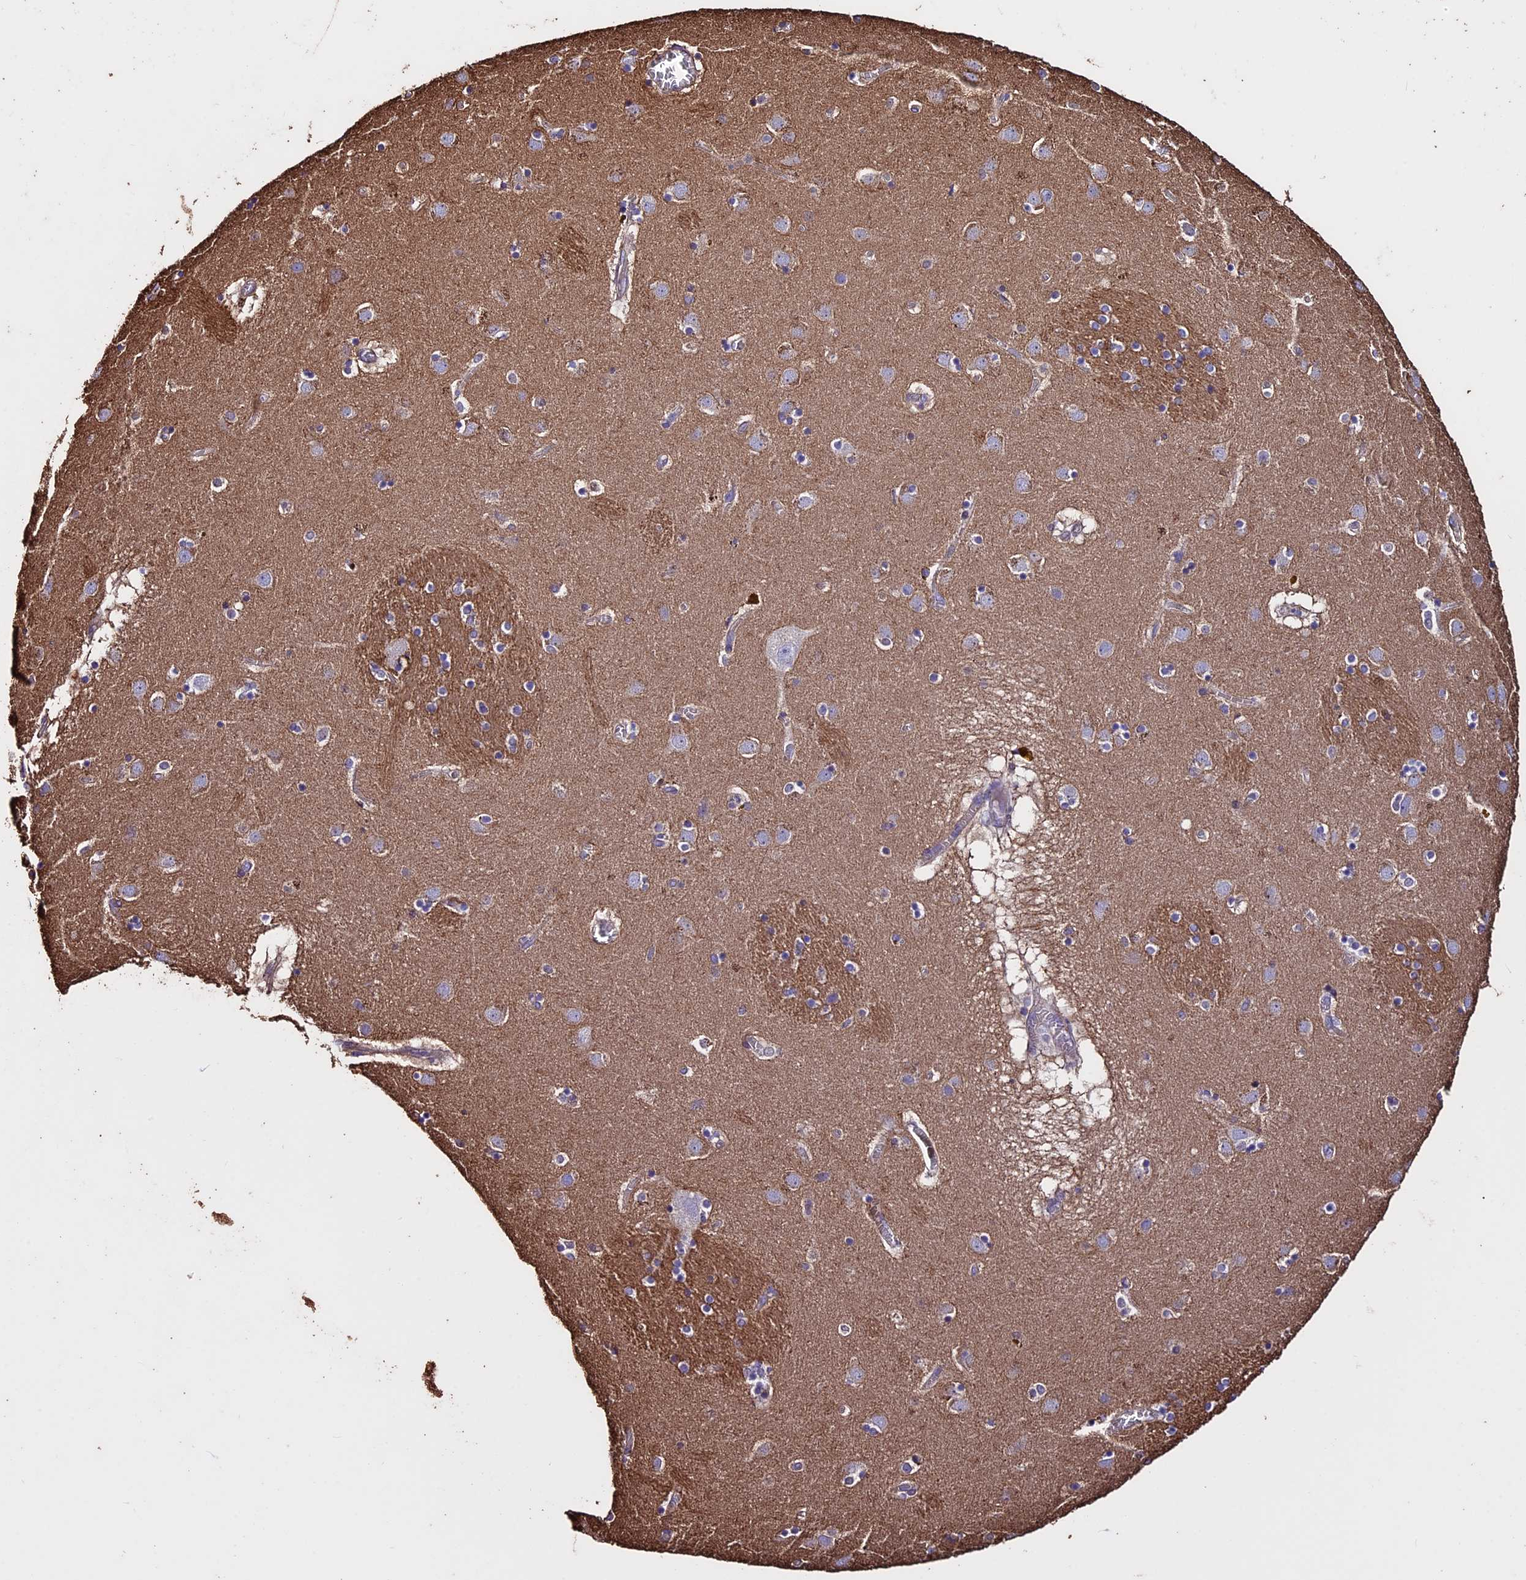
{"staining": {"intensity": "negative", "quantity": "none", "location": "none"}, "tissue": "caudate", "cell_type": "Glial cells", "image_type": "normal", "snomed": [{"axis": "morphology", "description": "Normal tissue, NOS"}, {"axis": "topography", "description": "Lateral ventricle wall"}], "caption": "This is an immunohistochemistry (IHC) histopathology image of benign human caudate. There is no expression in glial cells.", "gene": "USB1", "patient": {"sex": "male", "age": 70}}